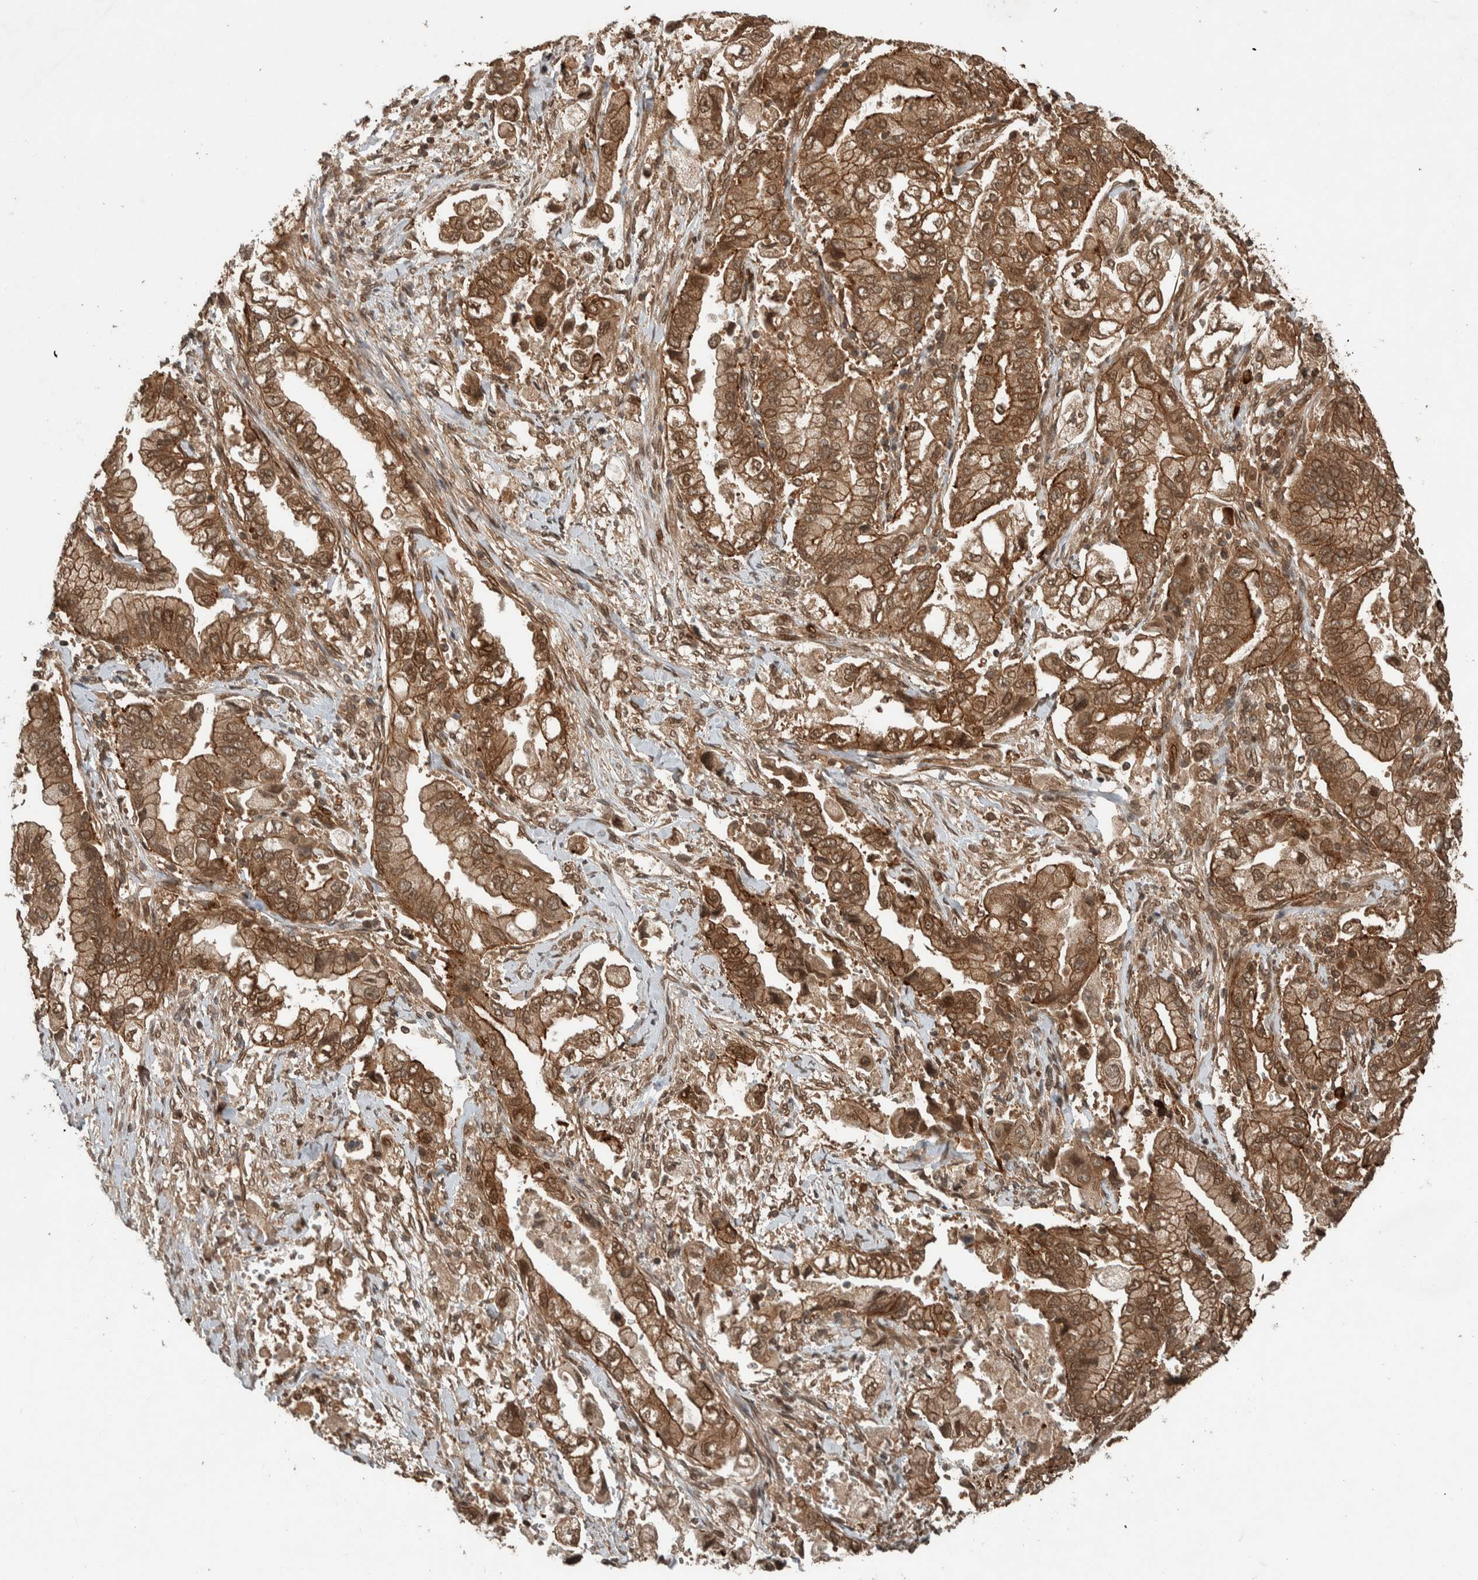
{"staining": {"intensity": "moderate", "quantity": ">75%", "location": "cytoplasmic/membranous"}, "tissue": "stomach cancer", "cell_type": "Tumor cells", "image_type": "cancer", "snomed": [{"axis": "morphology", "description": "Normal tissue, NOS"}, {"axis": "morphology", "description": "Adenocarcinoma, NOS"}, {"axis": "topography", "description": "Stomach"}], "caption": "Moderate cytoplasmic/membranous protein positivity is identified in about >75% of tumor cells in stomach adenocarcinoma. (Brightfield microscopy of DAB IHC at high magnification).", "gene": "CNTROB", "patient": {"sex": "male", "age": 62}}